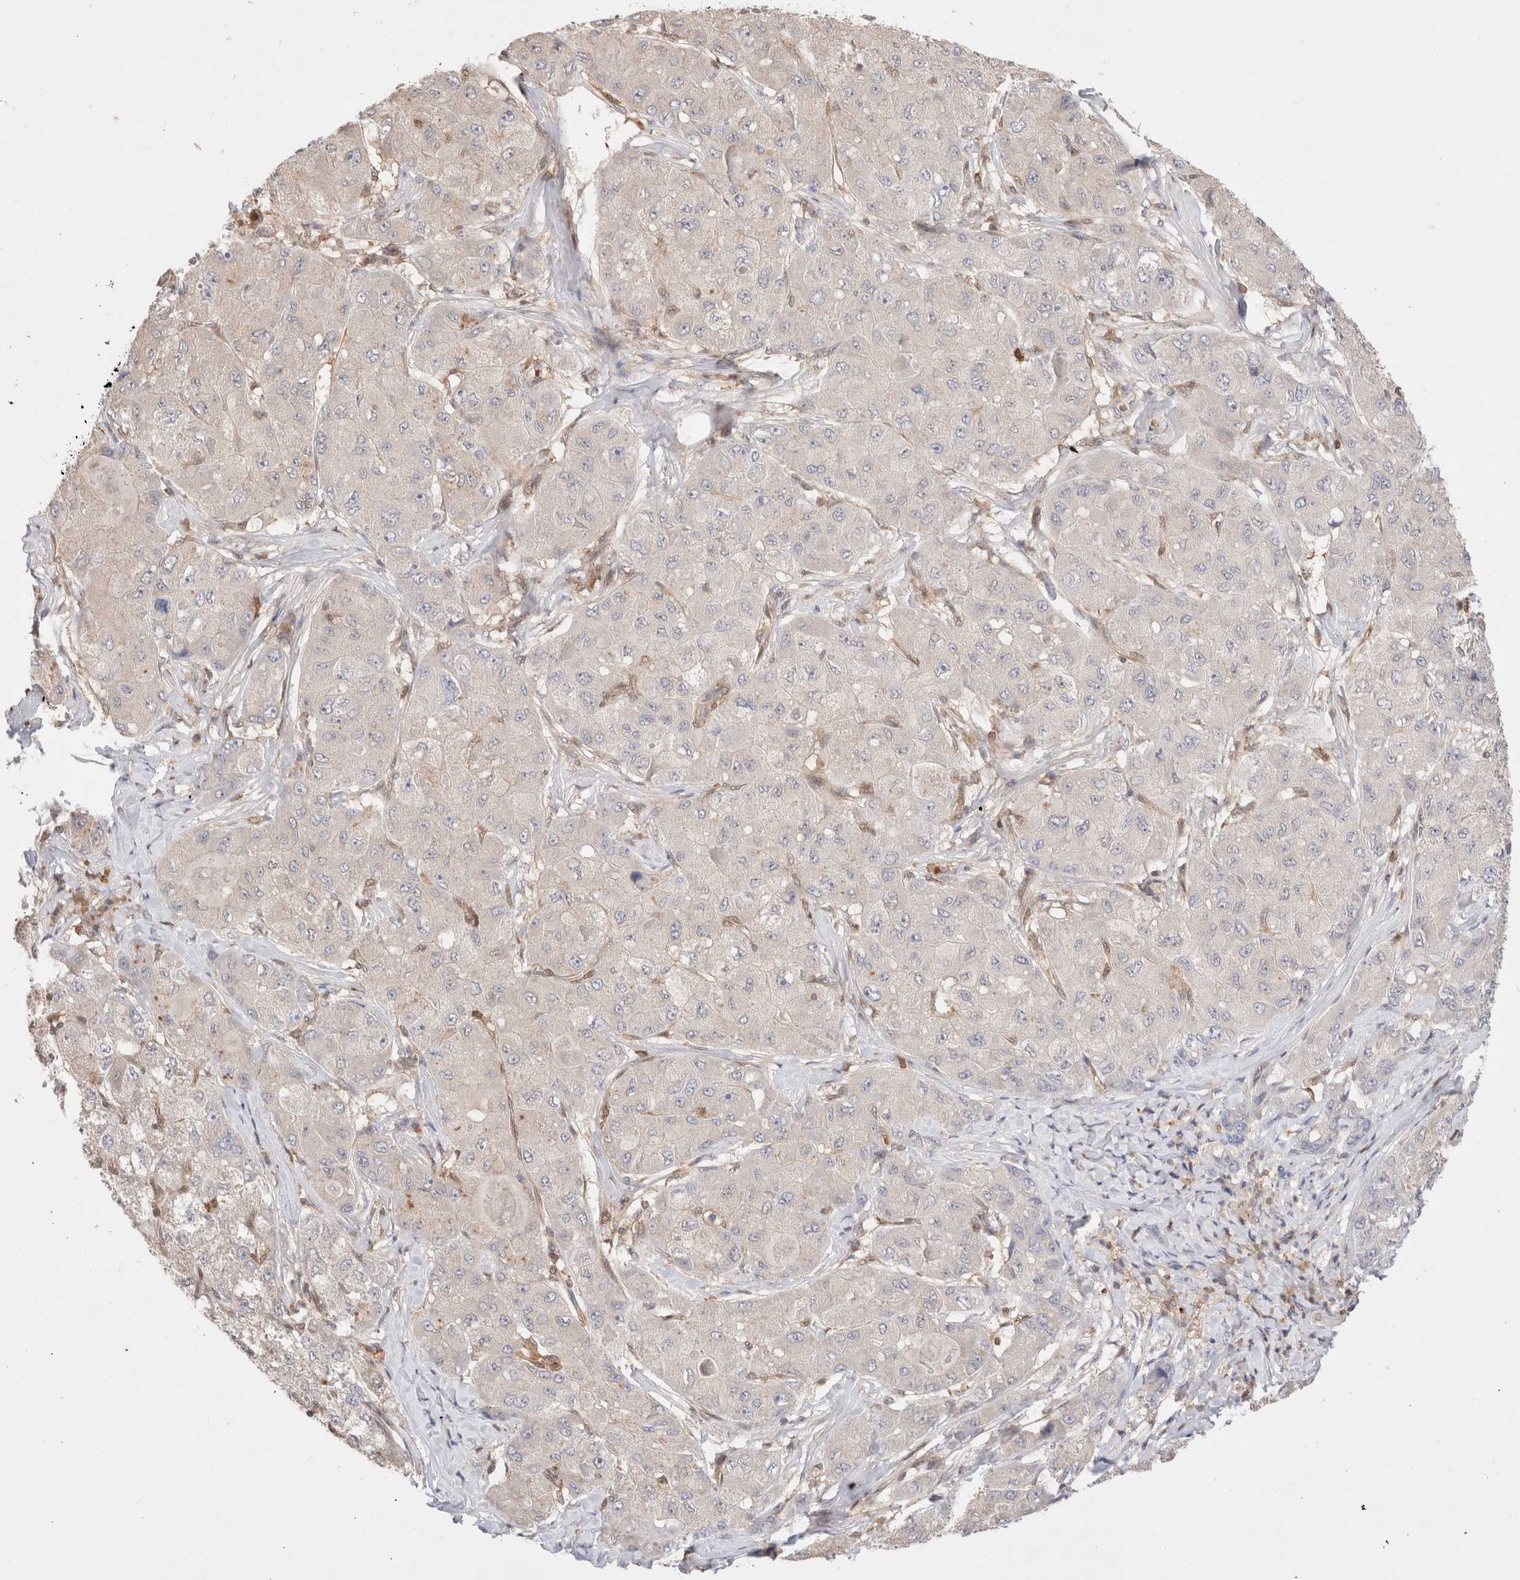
{"staining": {"intensity": "weak", "quantity": "<25%", "location": "cytoplasmic/membranous"}, "tissue": "liver cancer", "cell_type": "Tumor cells", "image_type": "cancer", "snomed": [{"axis": "morphology", "description": "Carcinoma, Hepatocellular, NOS"}, {"axis": "topography", "description": "Liver"}], "caption": "Protein analysis of liver cancer (hepatocellular carcinoma) reveals no significant staining in tumor cells.", "gene": "STARD10", "patient": {"sex": "male", "age": 80}}